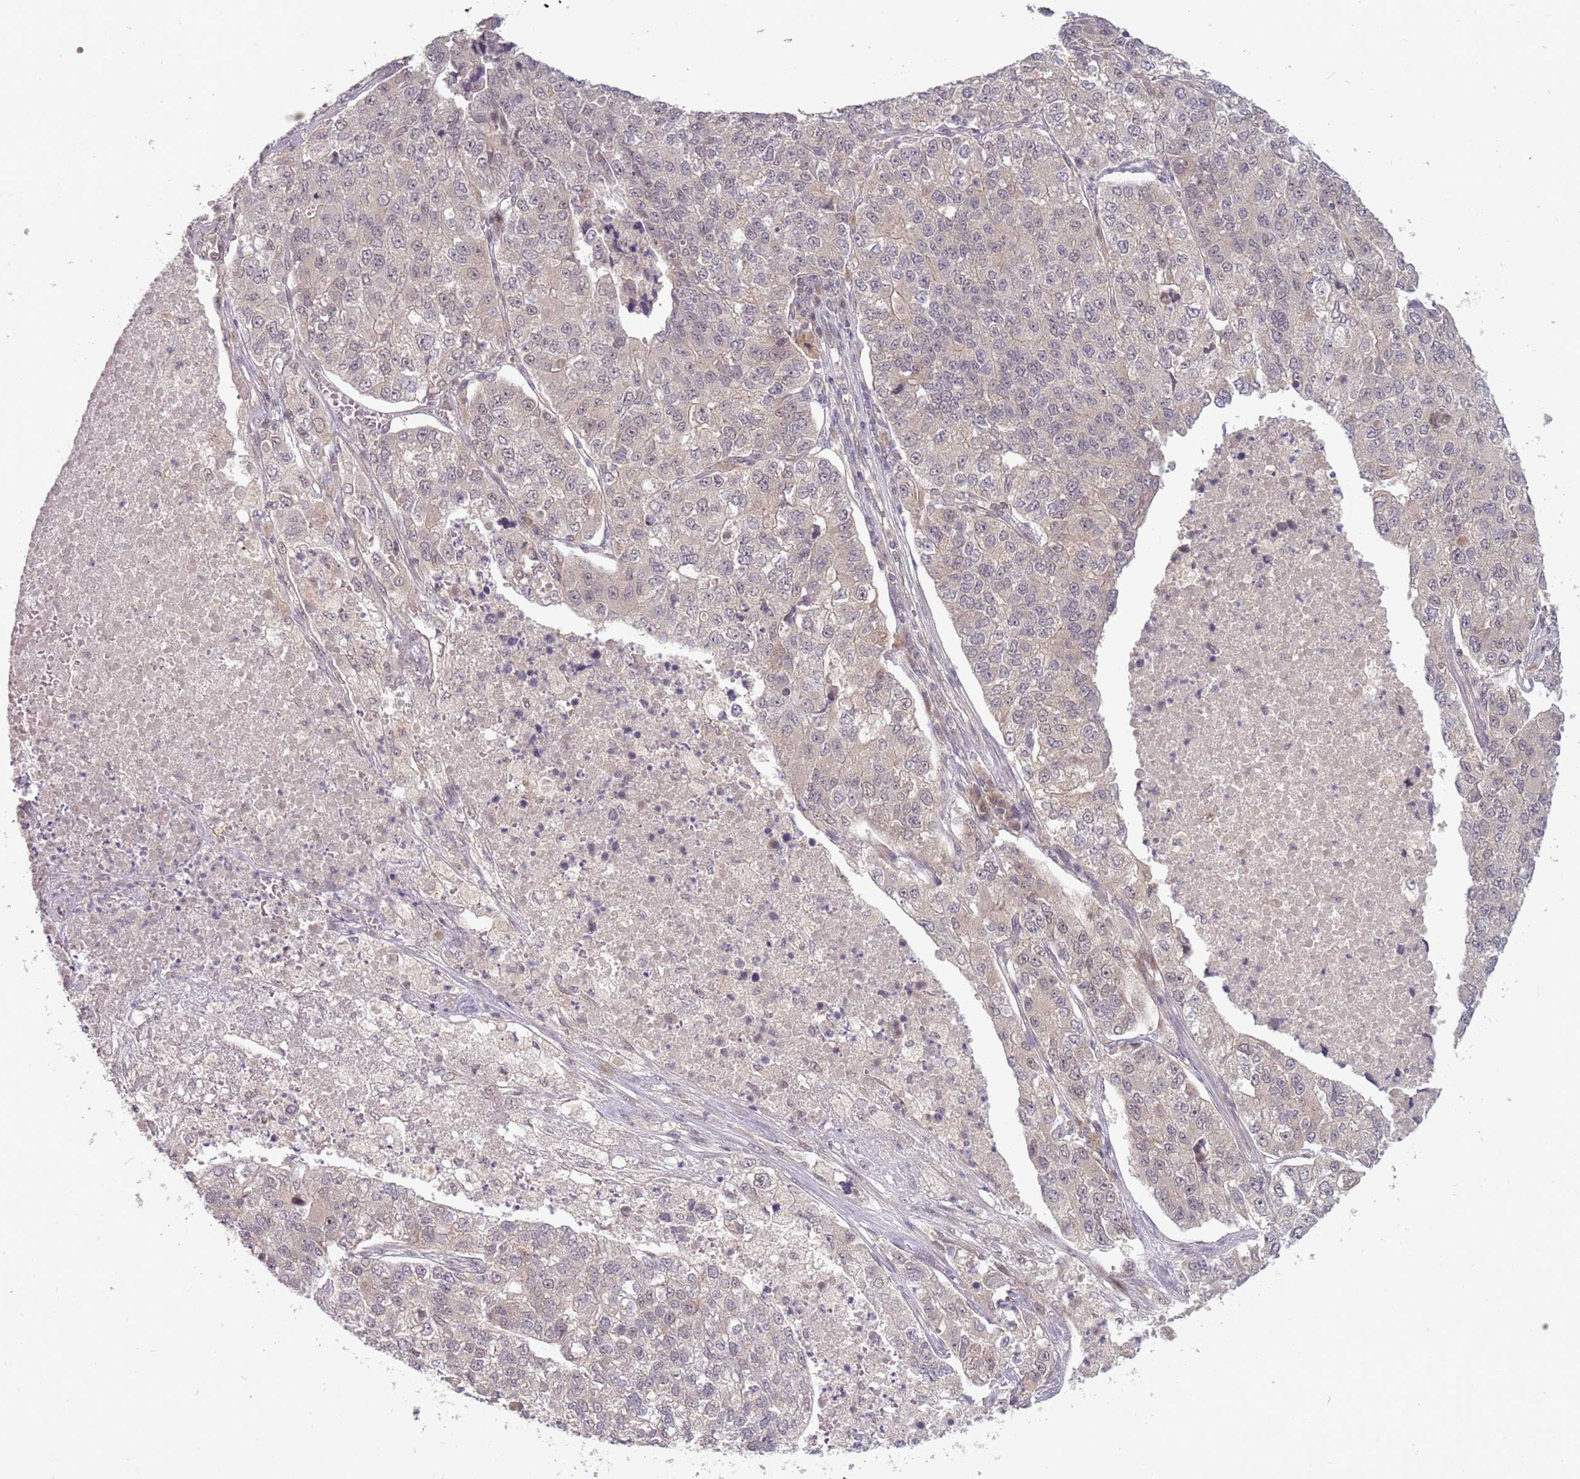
{"staining": {"intensity": "negative", "quantity": "none", "location": "none"}, "tissue": "lung cancer", "cell_type": "Tumor cells", "image_type": "cancer", "snomed": [{"axis": "morphology", "description": "Adenocarcinoma, NOS"}, {"axis": "topography", "description": "Lung"}], "caption": "This image is of lung cancer stained with IHC to label a protein in brown with the nuclei are counter-stained blue. There is no expression in tumor cells. (Stains: DAB (3,3'-diaminobenzidine) IHC with hematoxylin counter stain, Microscopy: brightfield microscopy at high magnification).", "gene": "ADAMTS3", "patient": {"sex": "male", "age": 49}}